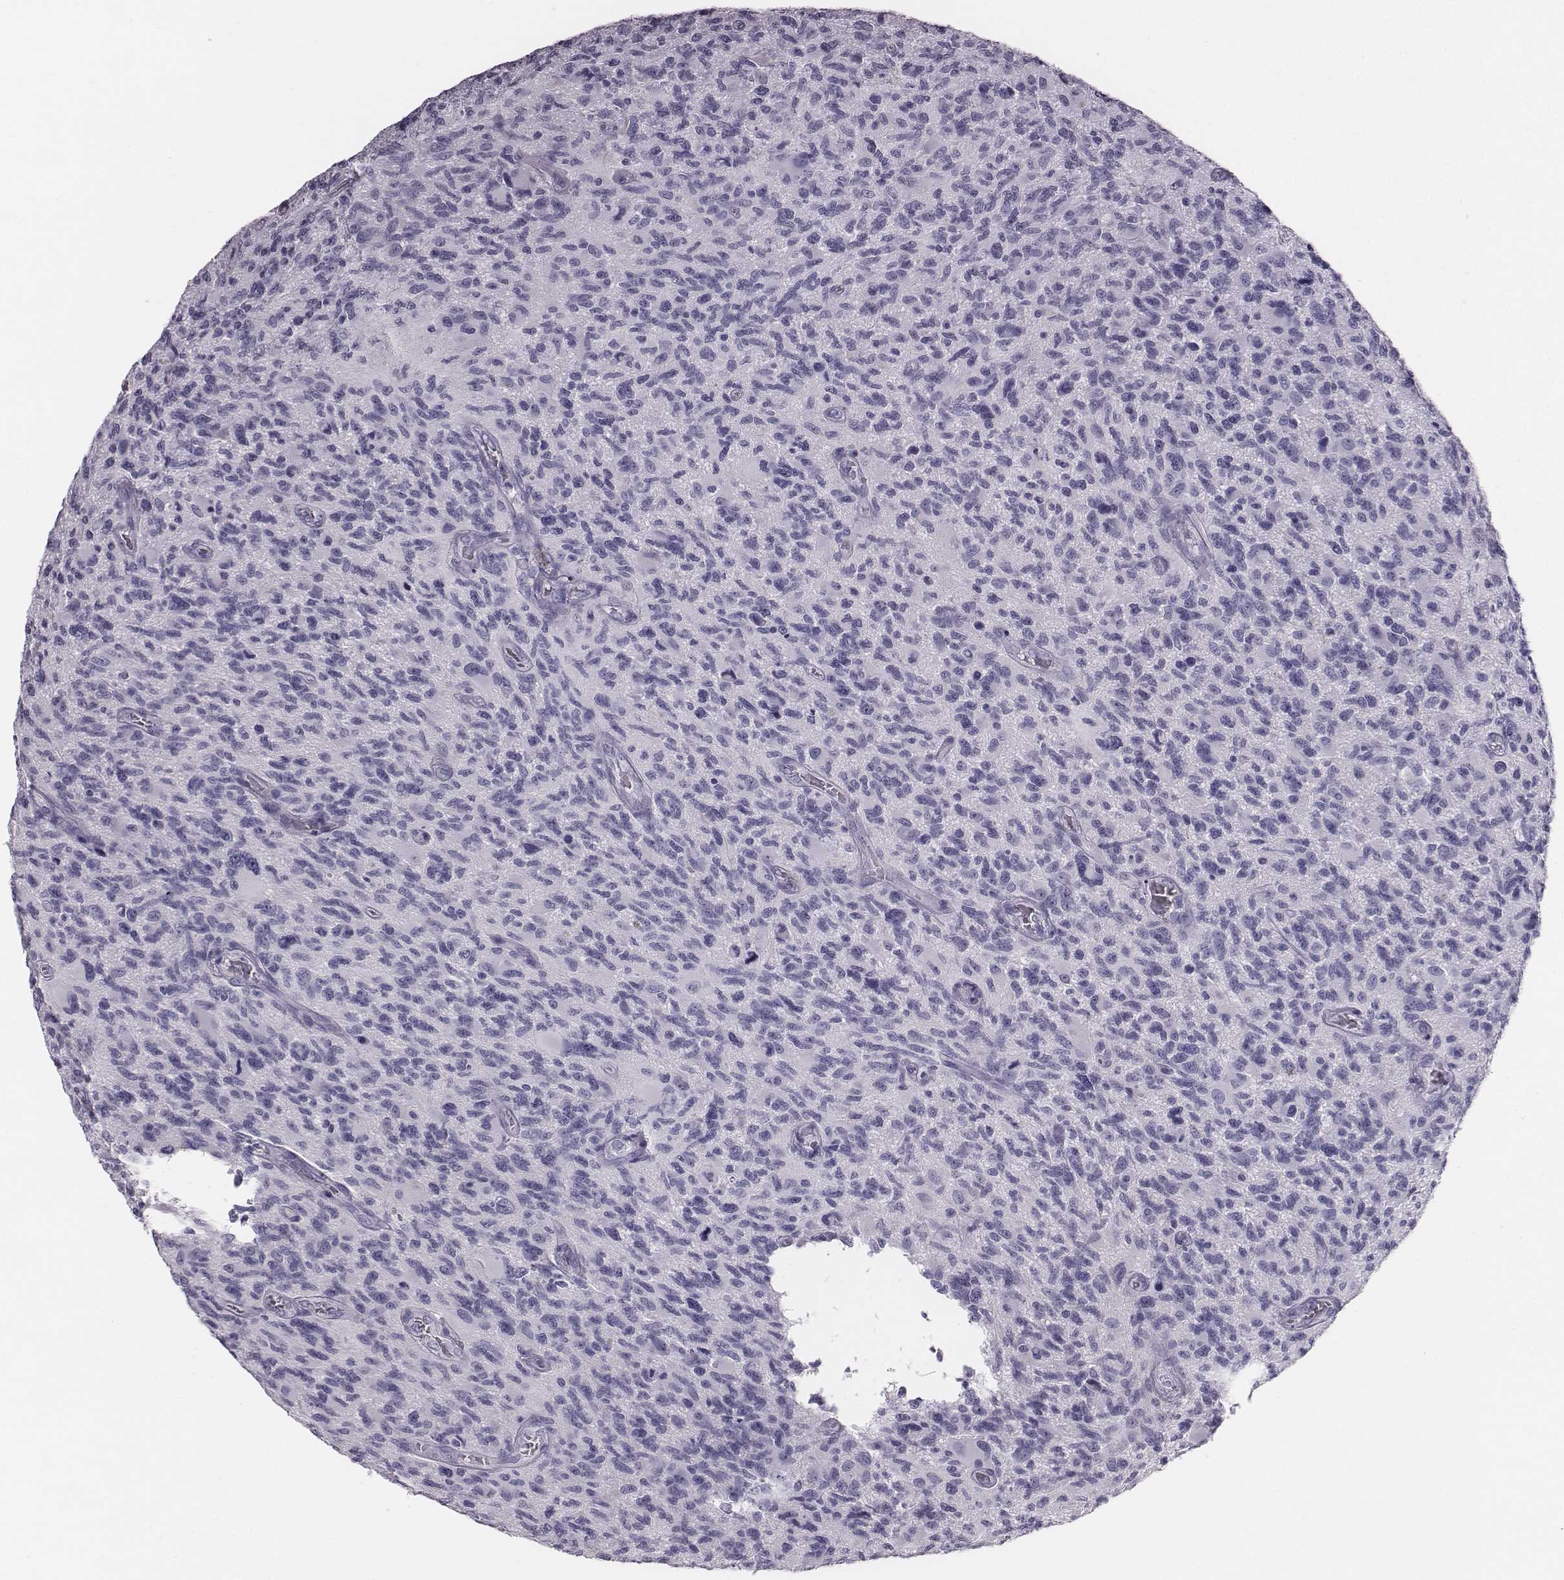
{"staining": {"intensity": "negative", "quantity": "none", "location": "none"}, "tissue": "glioma", "cell_type": "Tumor cells", "image_type": "cancer", "snomed": [{"axis": "morphology", "description": "Glioma, malignant, NOS"}, {"axis": "morphology", "description": "Glioma, malignant, High grade"}, {"axis": "topography", "description": "Brain"}], "caption": "Immunohistochemistry (IHC) of malignant glioma shows no staining in tumor cells.", "gene": "HBZ", "patient": {"sex": "female", "age": 71}}